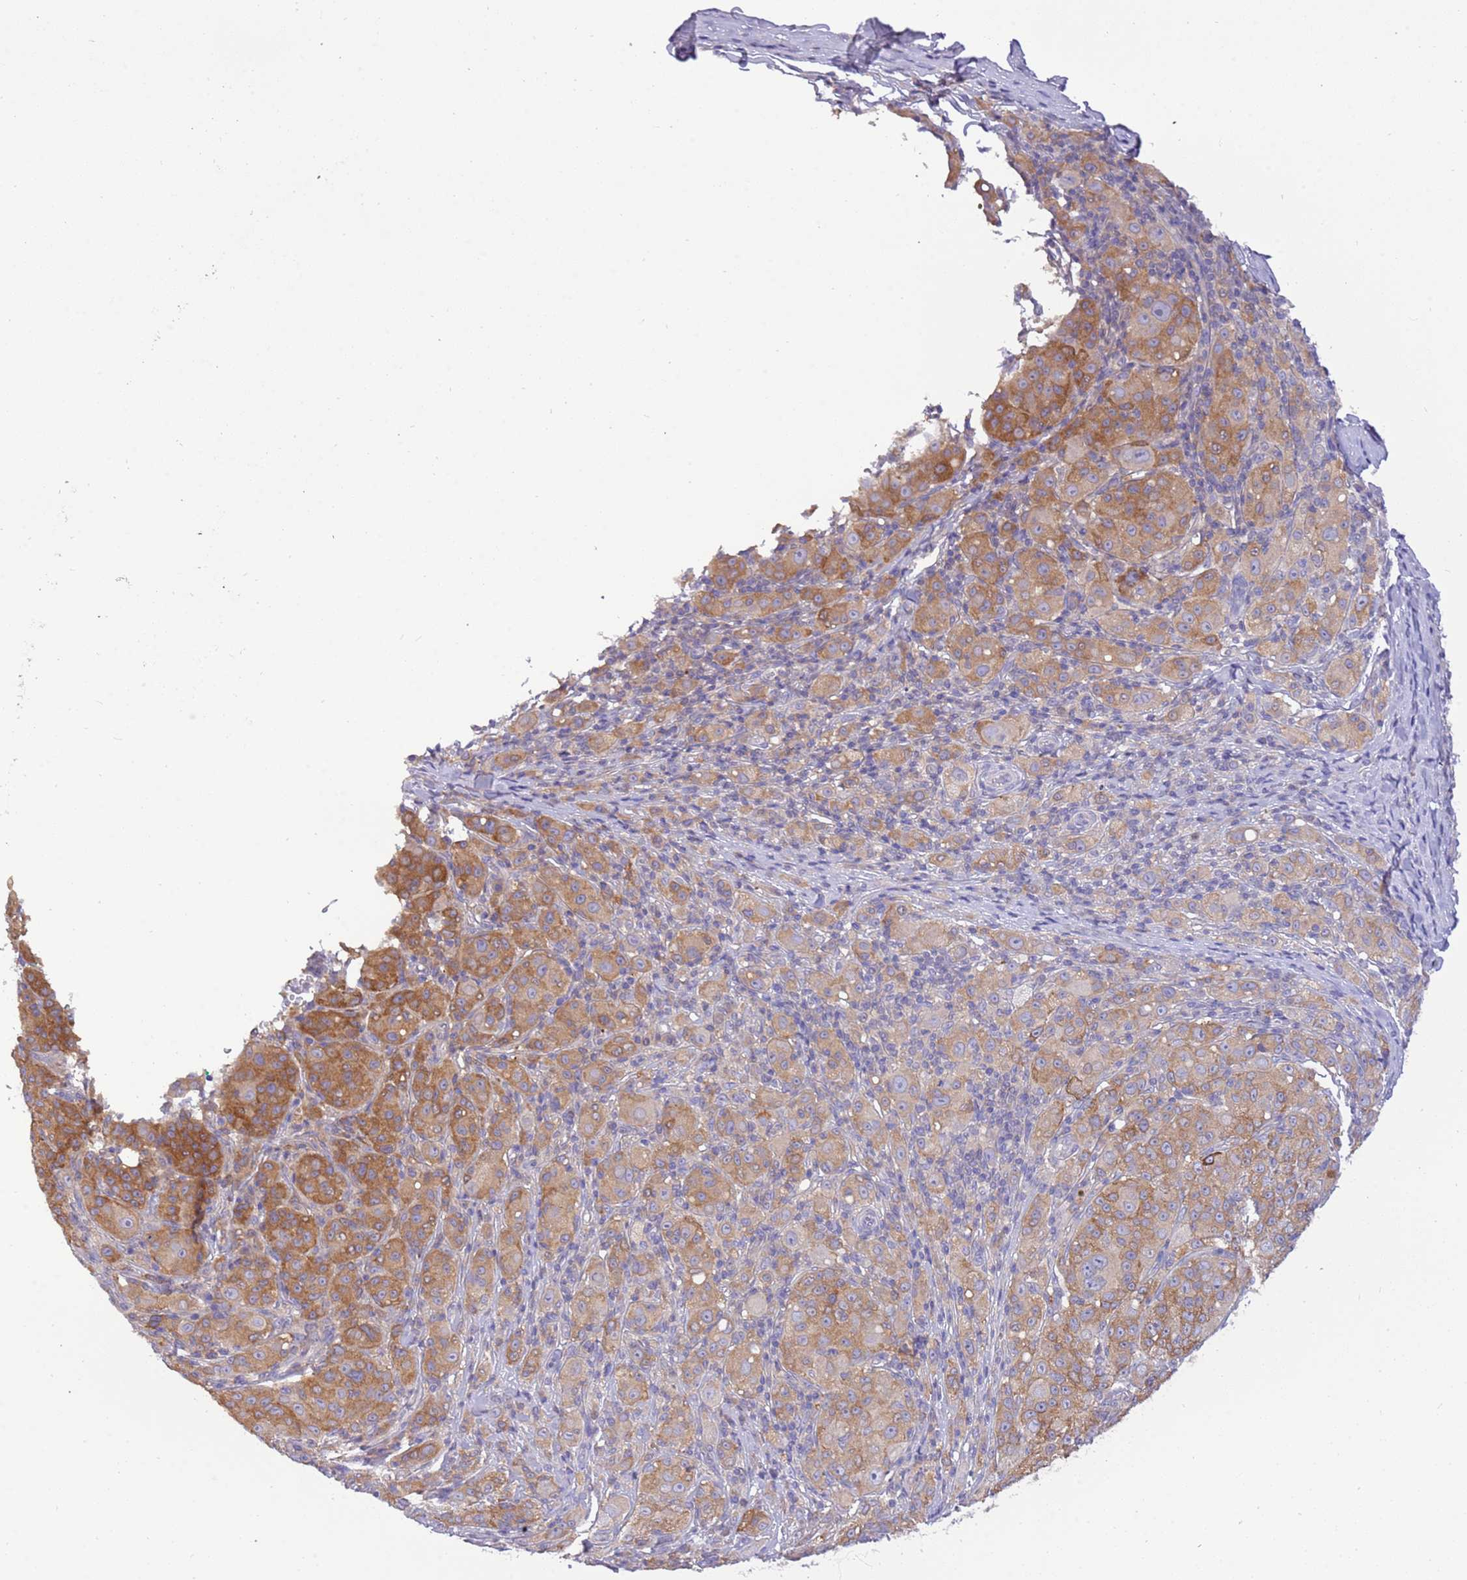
{"staining": {"intensity": "moderate", "quantity": ">75%", "location": "cytoplasmic/membranous"}, "tissue": "melanoma", "cell_type": "Tumor cells", "image_type": "cancer", "snomed": [{"axis": "morphology", "description": "Malignant melanoma, NOS"}, {"axis": "topography", "description": "Skin"}], "caption": "Protein analysis of malignant melanoma tissue displays moderate cytoplasmic/membranous positivity in approximately >75% of tumor cells. (Stains: DAB in brown, nuclei in blue, Microscopy: brightfield microscopy at high magnification).", "gene": "STIP1", "patient": {"sex": "female", "age": 52}}